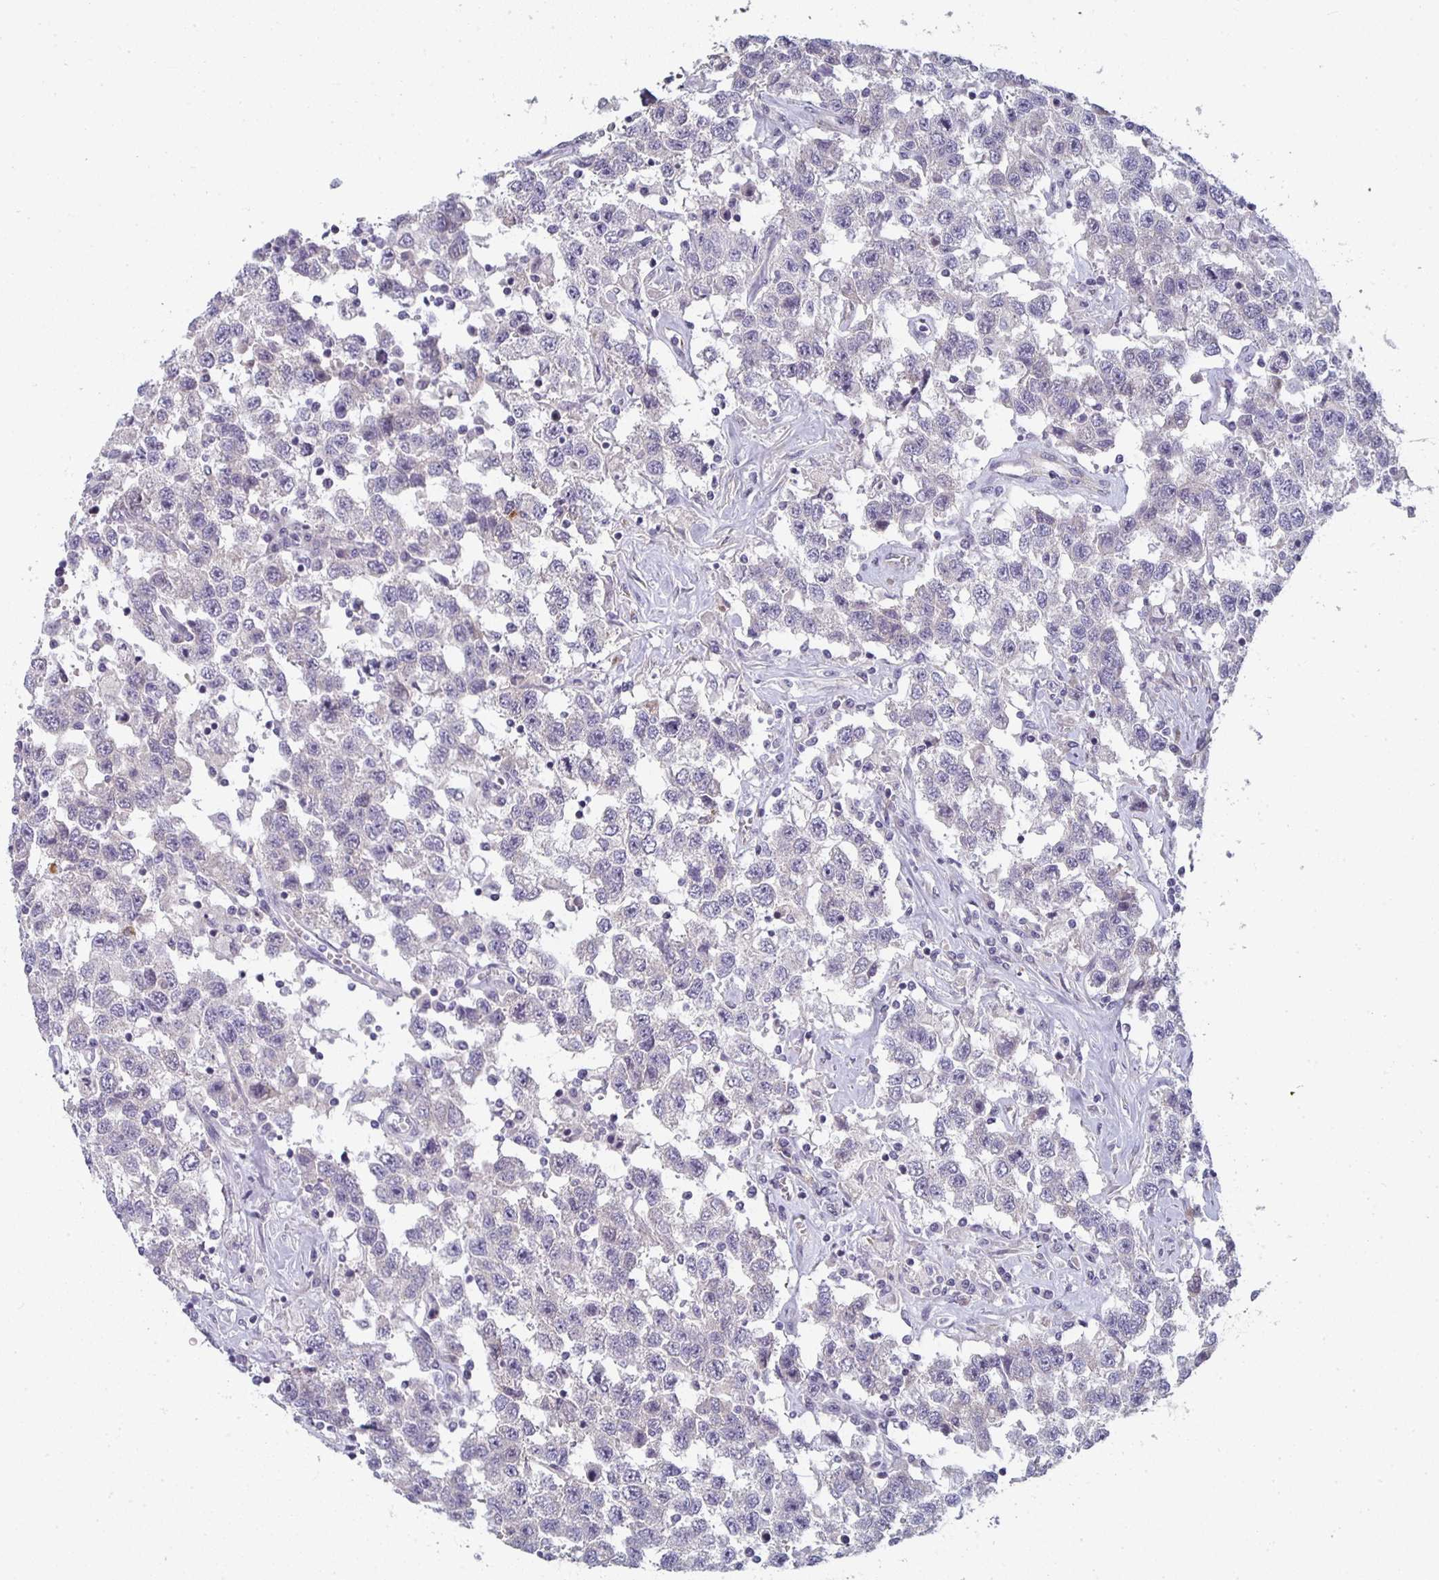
{"staining": {"intensity": "negative", "quantity": "none", "location": "none"}, "tissue": "testis cancer", "cell_type": "Tumor cells", "image_type": "cancer", "snomed": [{"axis": "morphology", "description": "Seminoma, NOS"}, {"axis": "topography", "description": "Testis"}], "caption": "IHC of testis cancer (seminoma) exhibits no expression in tumor cells.", "gene": "CTHRC1", "patient": {"sex": "male", "age": 41}}